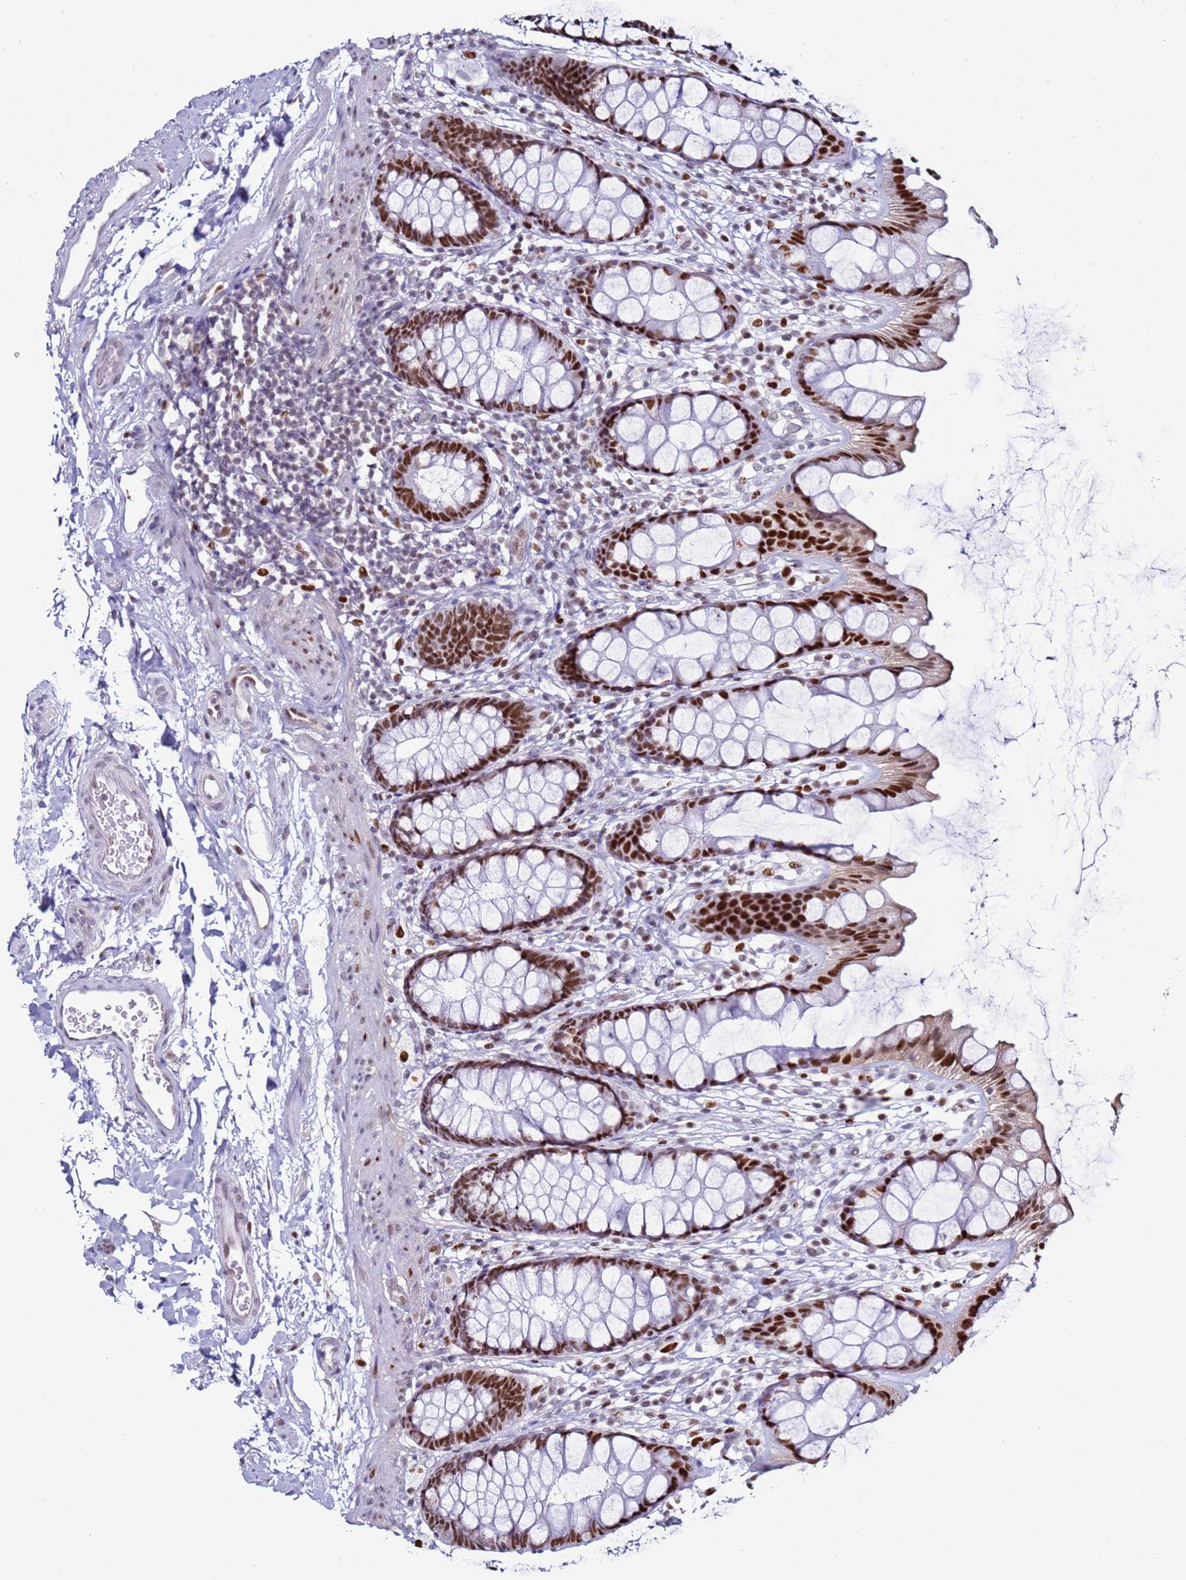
{"staining": {"intensity": "strong", "quantity": ">75%", "location": "nuclear"}, "tissue": "rectum", "cell_type": "Glandular cells", "image_type": "normal", "snomed": [{"axis": "morphology", "description": "Normal tissue, NOS"}, {"axis": "topography", "description": "Rectum"}], "caption": "Immunohistochemistry histopathology image of unremarkable rectum stained for a protein (brown), which shows high levels of strong nuclear expression in about >75% of glandular cells.", "gene": "KPNA4", "patient": {"sex": "female", "age": 65}}